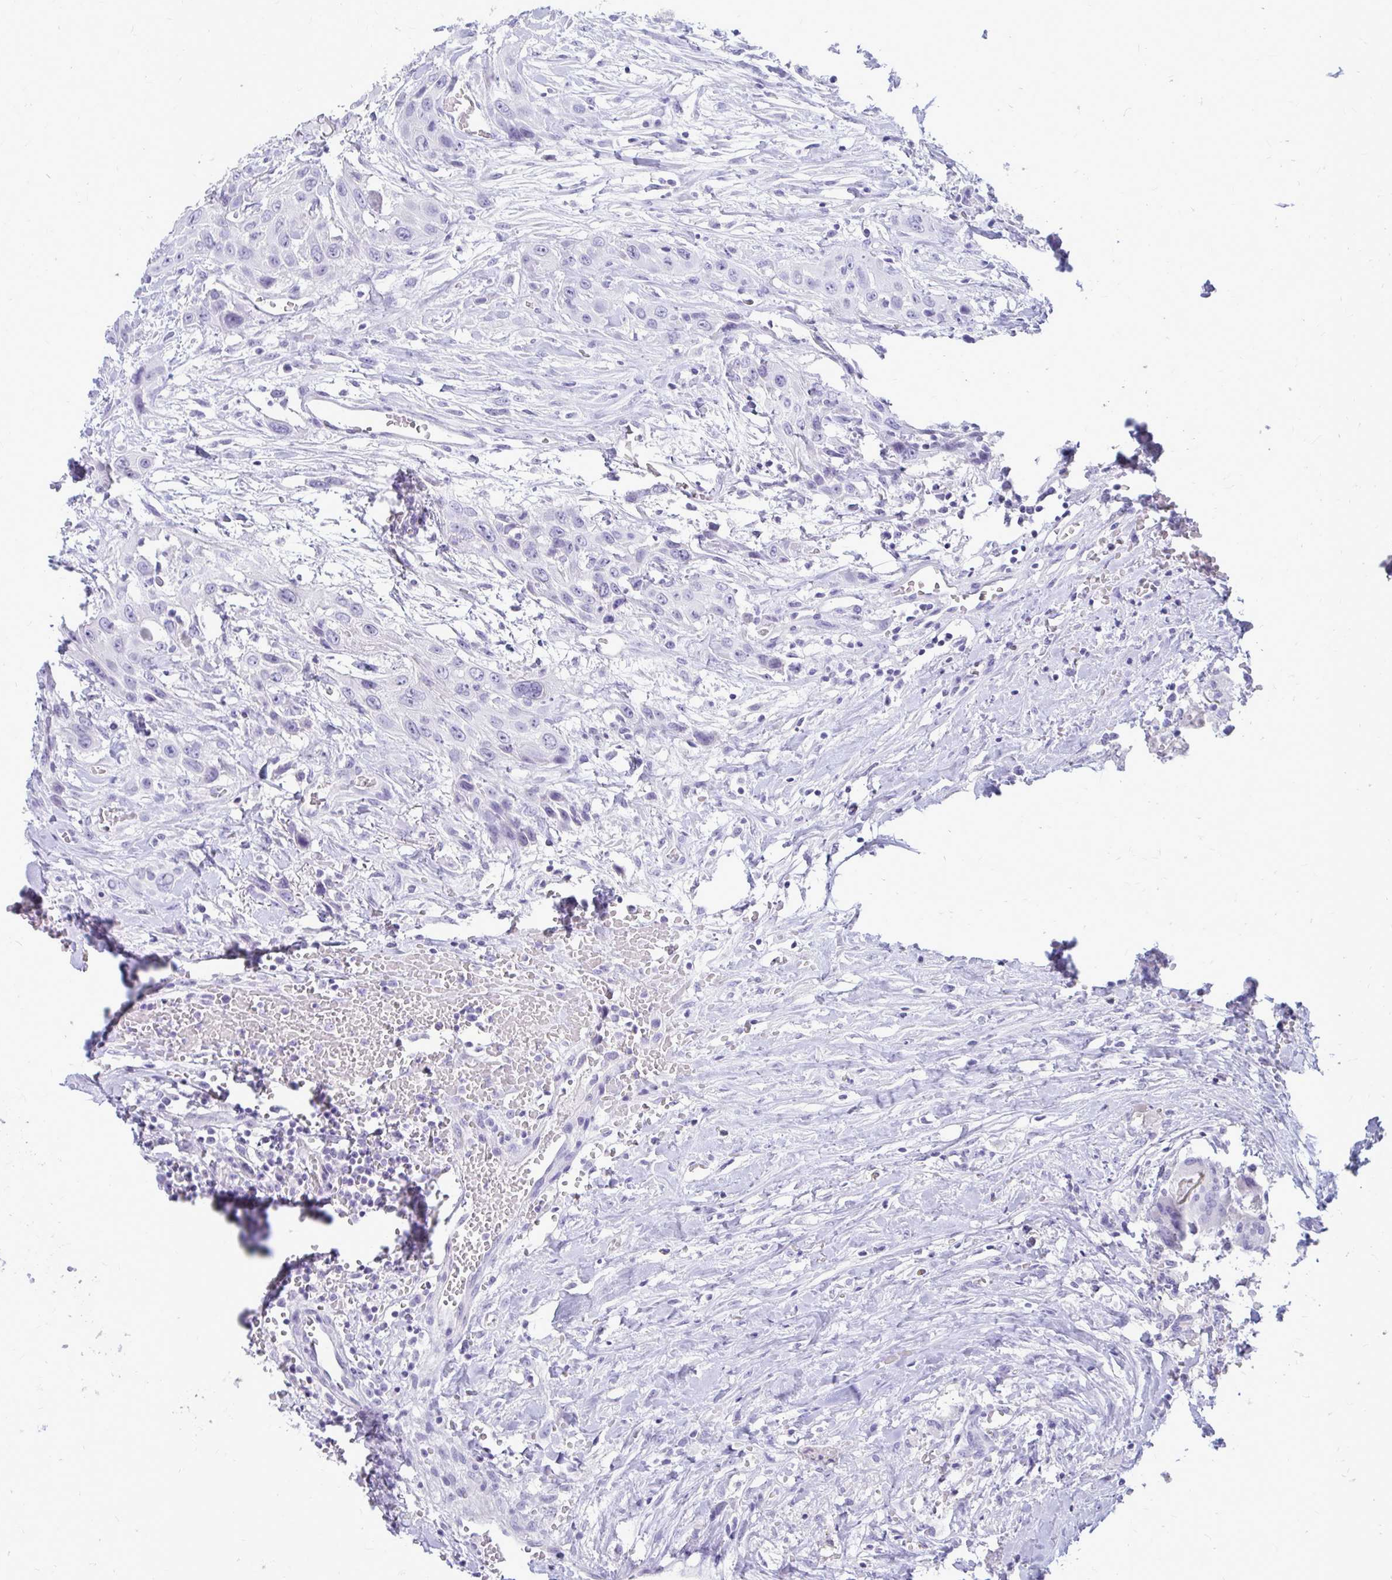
{"staining": {"intensity": "negative", "quantity": "none", "location": "none"}, "tissue": "head and neck cancer", "cell_type": "Tumor cells", "image_type": "cancer", "snomed": [{"axis": "morphology", "description": "Squamous cell carcinoma, NOS"}, {"axis": "topography", "description": "Head-Neck"}], "caption": "A photomicrograph of human head and neck cancer (squamous cell carcinoma) is negative for staining in tumor cells. (Stains: DAB (3,3'-diaminobenzidine) IHC with hematoxylin counter stain, Microscopy: brightfield microscopy at high magnification).", "gene": "NANOGNB", "patient": {"sex": "male", "age": 81}}